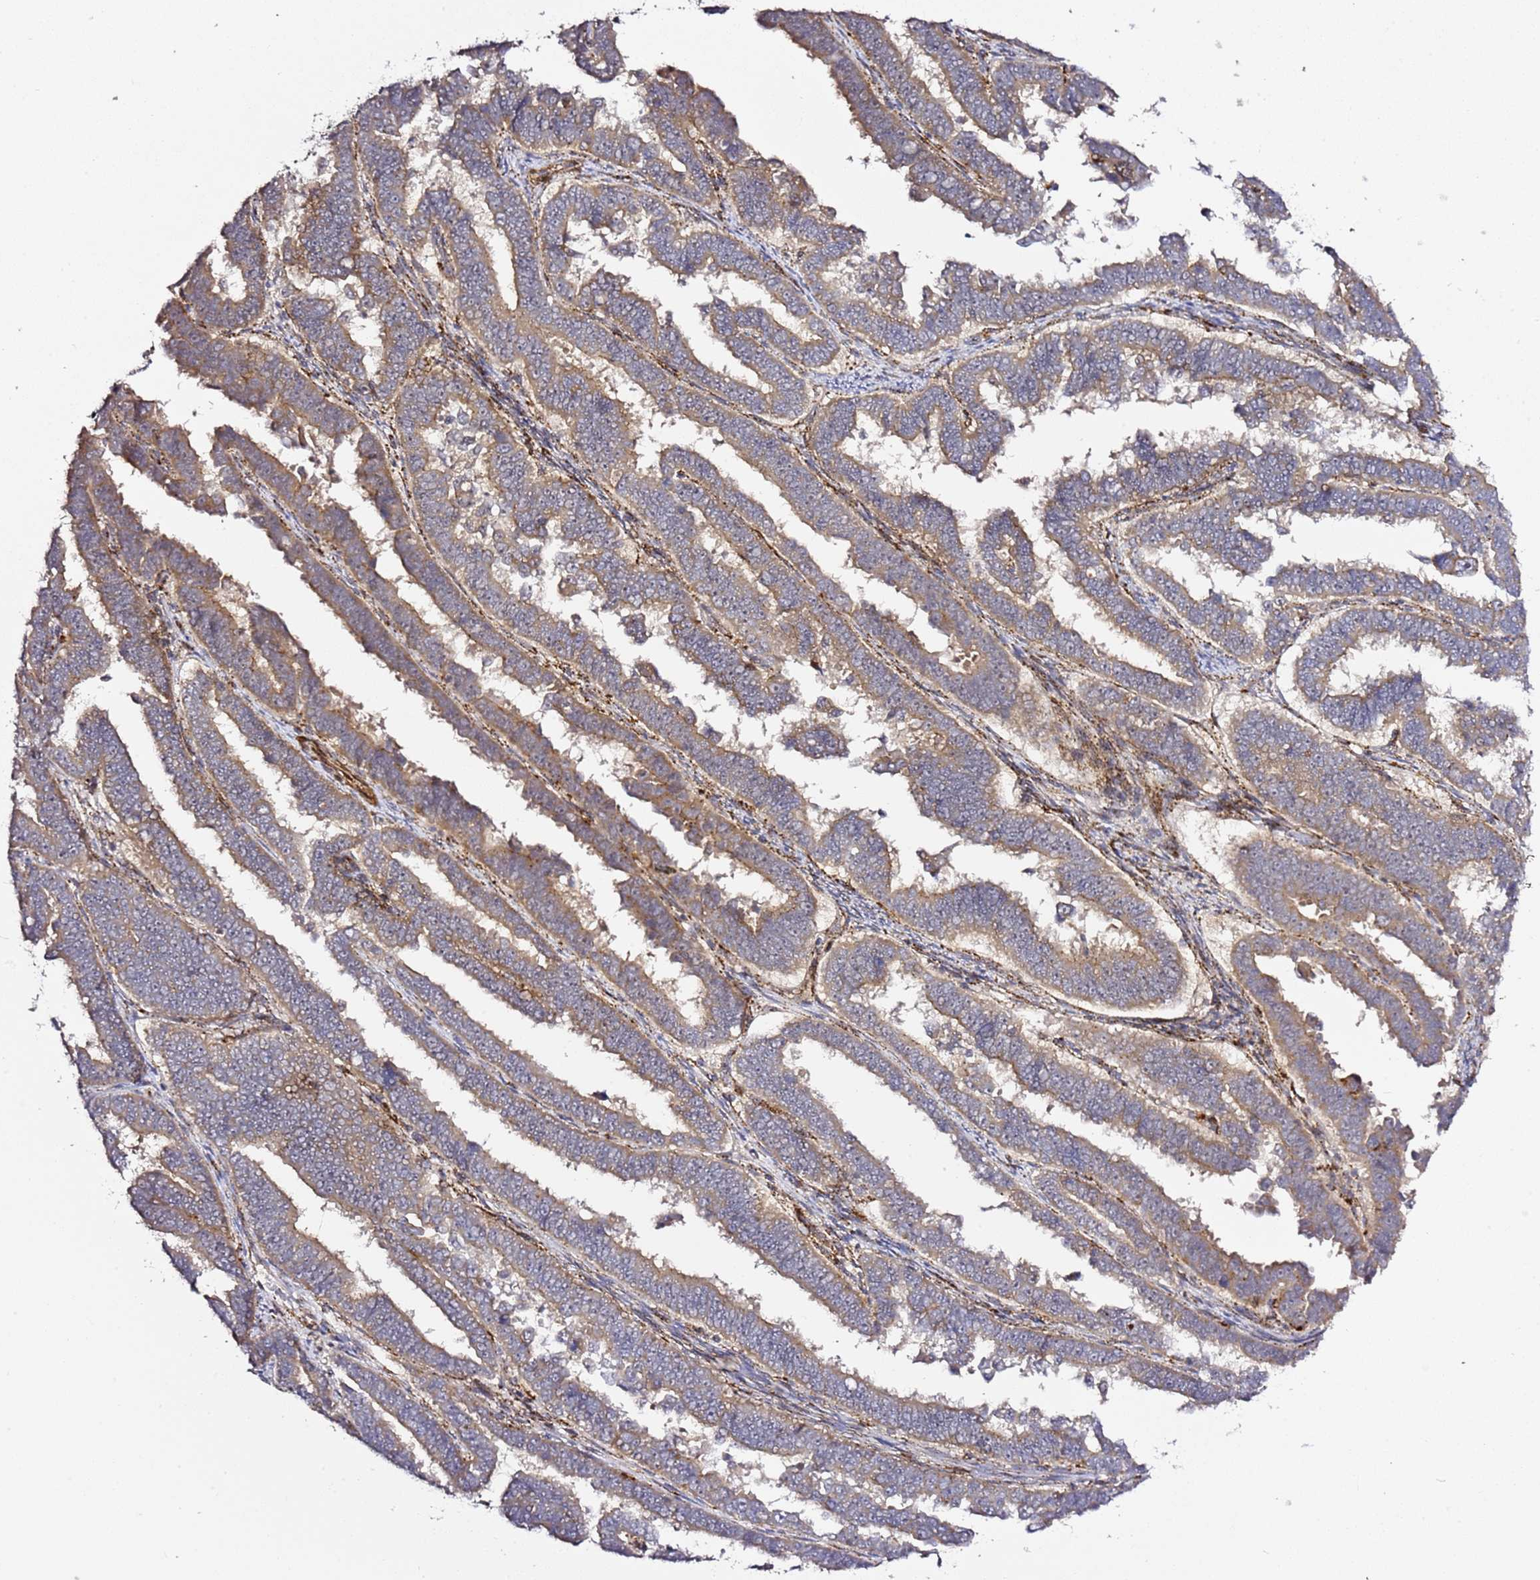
{"staining": {"intensity": "moderate", "quantity": ">75%", "location": "cytoplasmic/membranous"}, "tissue": "endometrial cancer", "cell_type": "Tumor cells", "image_type": "cancer", "snomed": [{"axis": "morphology", "description": "Adenocarcinoma, NOS"}, {"axis": "topography", "description": "Endometrium"}], "caption": "Protein expression analysis of human endometrial cancer (adenocarcinoma) reveals moderate cytoplasmic/membranous staining in approximately >75% of tumor cells. The staining was performed using DAB to visualize the protein expression in brown, while the nuclei were stained in blue with hematoxylin (Magnification: 20x).", "gene": "PVRIG", "patient": {"sex": "female", "age": 75}}